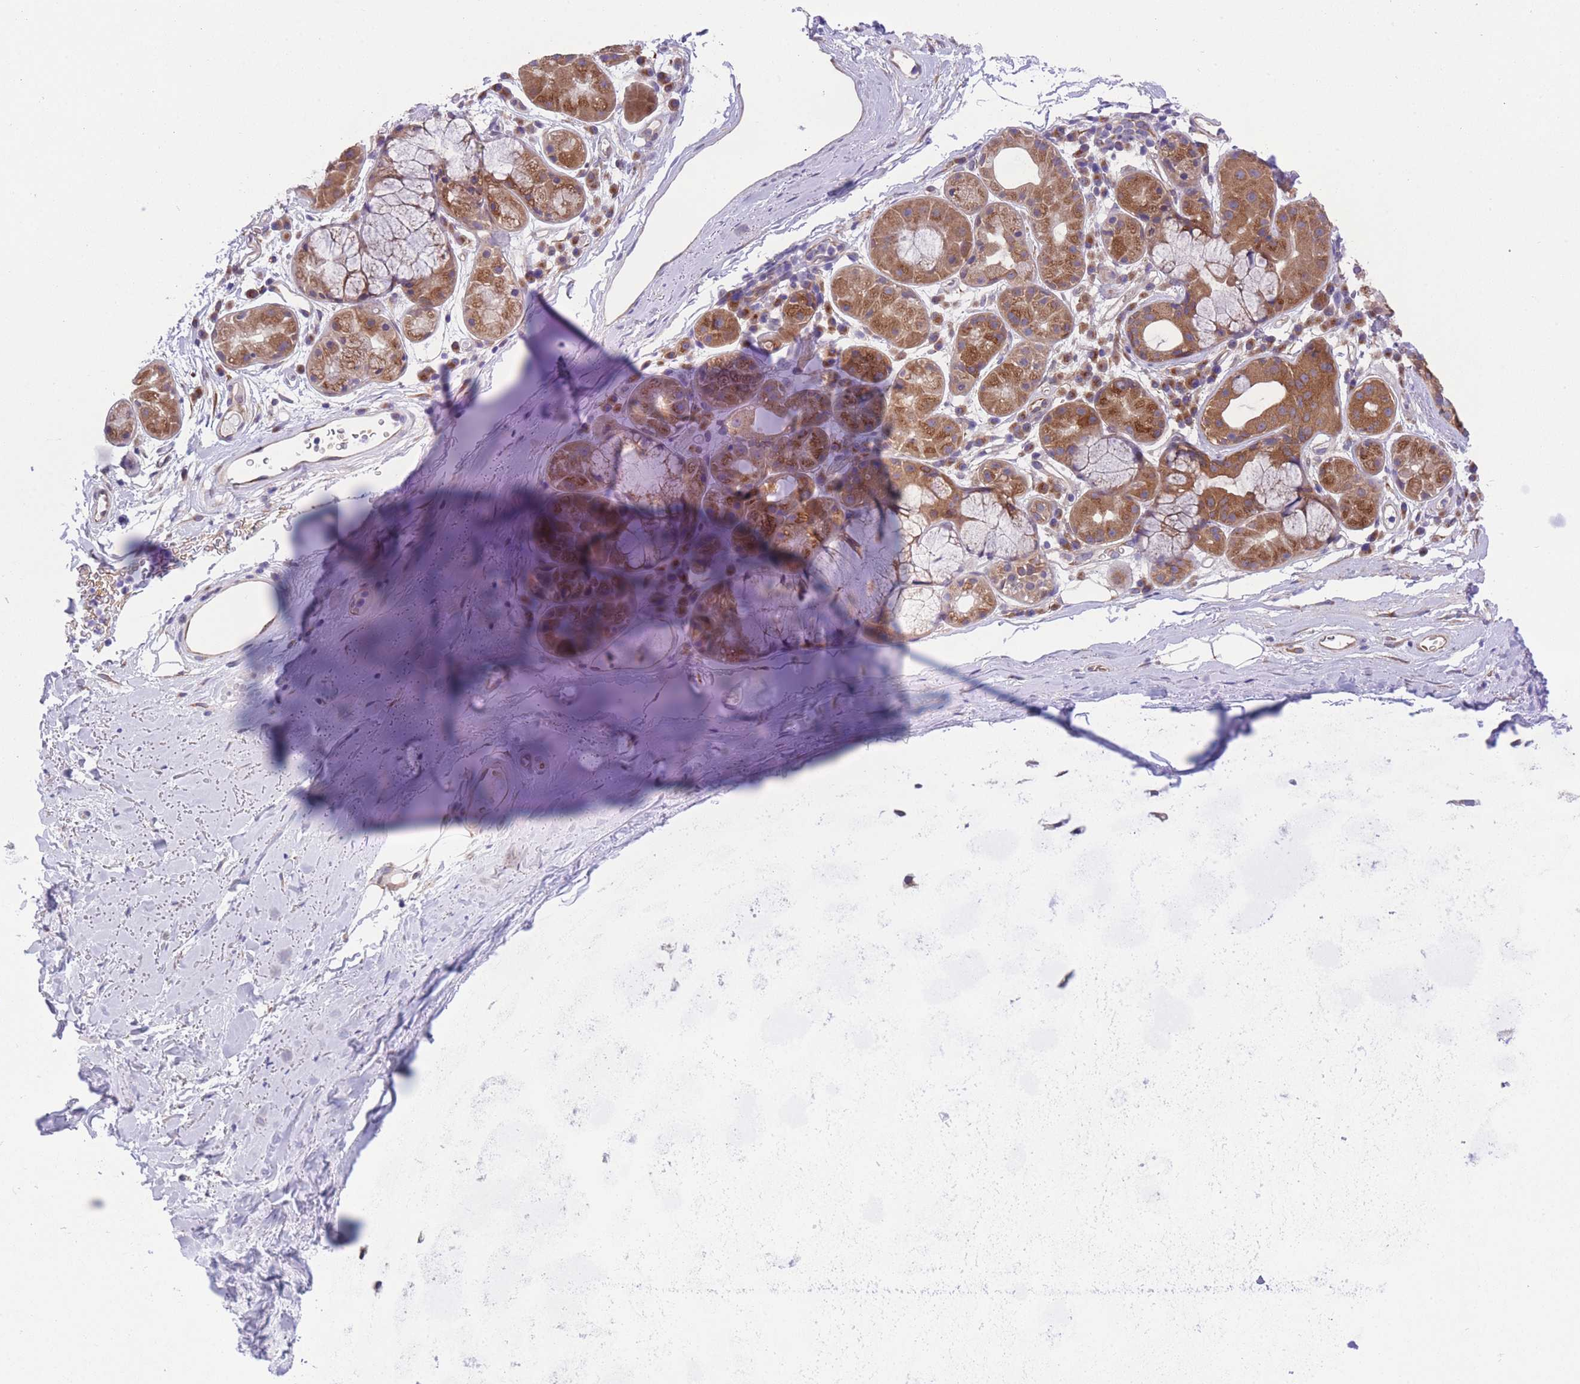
{"staining": {"intensity": "negative", "quantity": "none", "location": "none"}, "tissue": "adipose tissue", "cell_type": "Adipocytes", "image_type": "normal", "snomed": [{"axis": "morphology", "description": "Normal tissue, NOS"}, {"axis": "topography", "description": "Cartilage tissue"}], "caption": "Adipose tissue stained for a protein using IHC reveals no staining adipocytes.", "gene": "WWOX", "patient": {"sex": "male", "age": 80}}